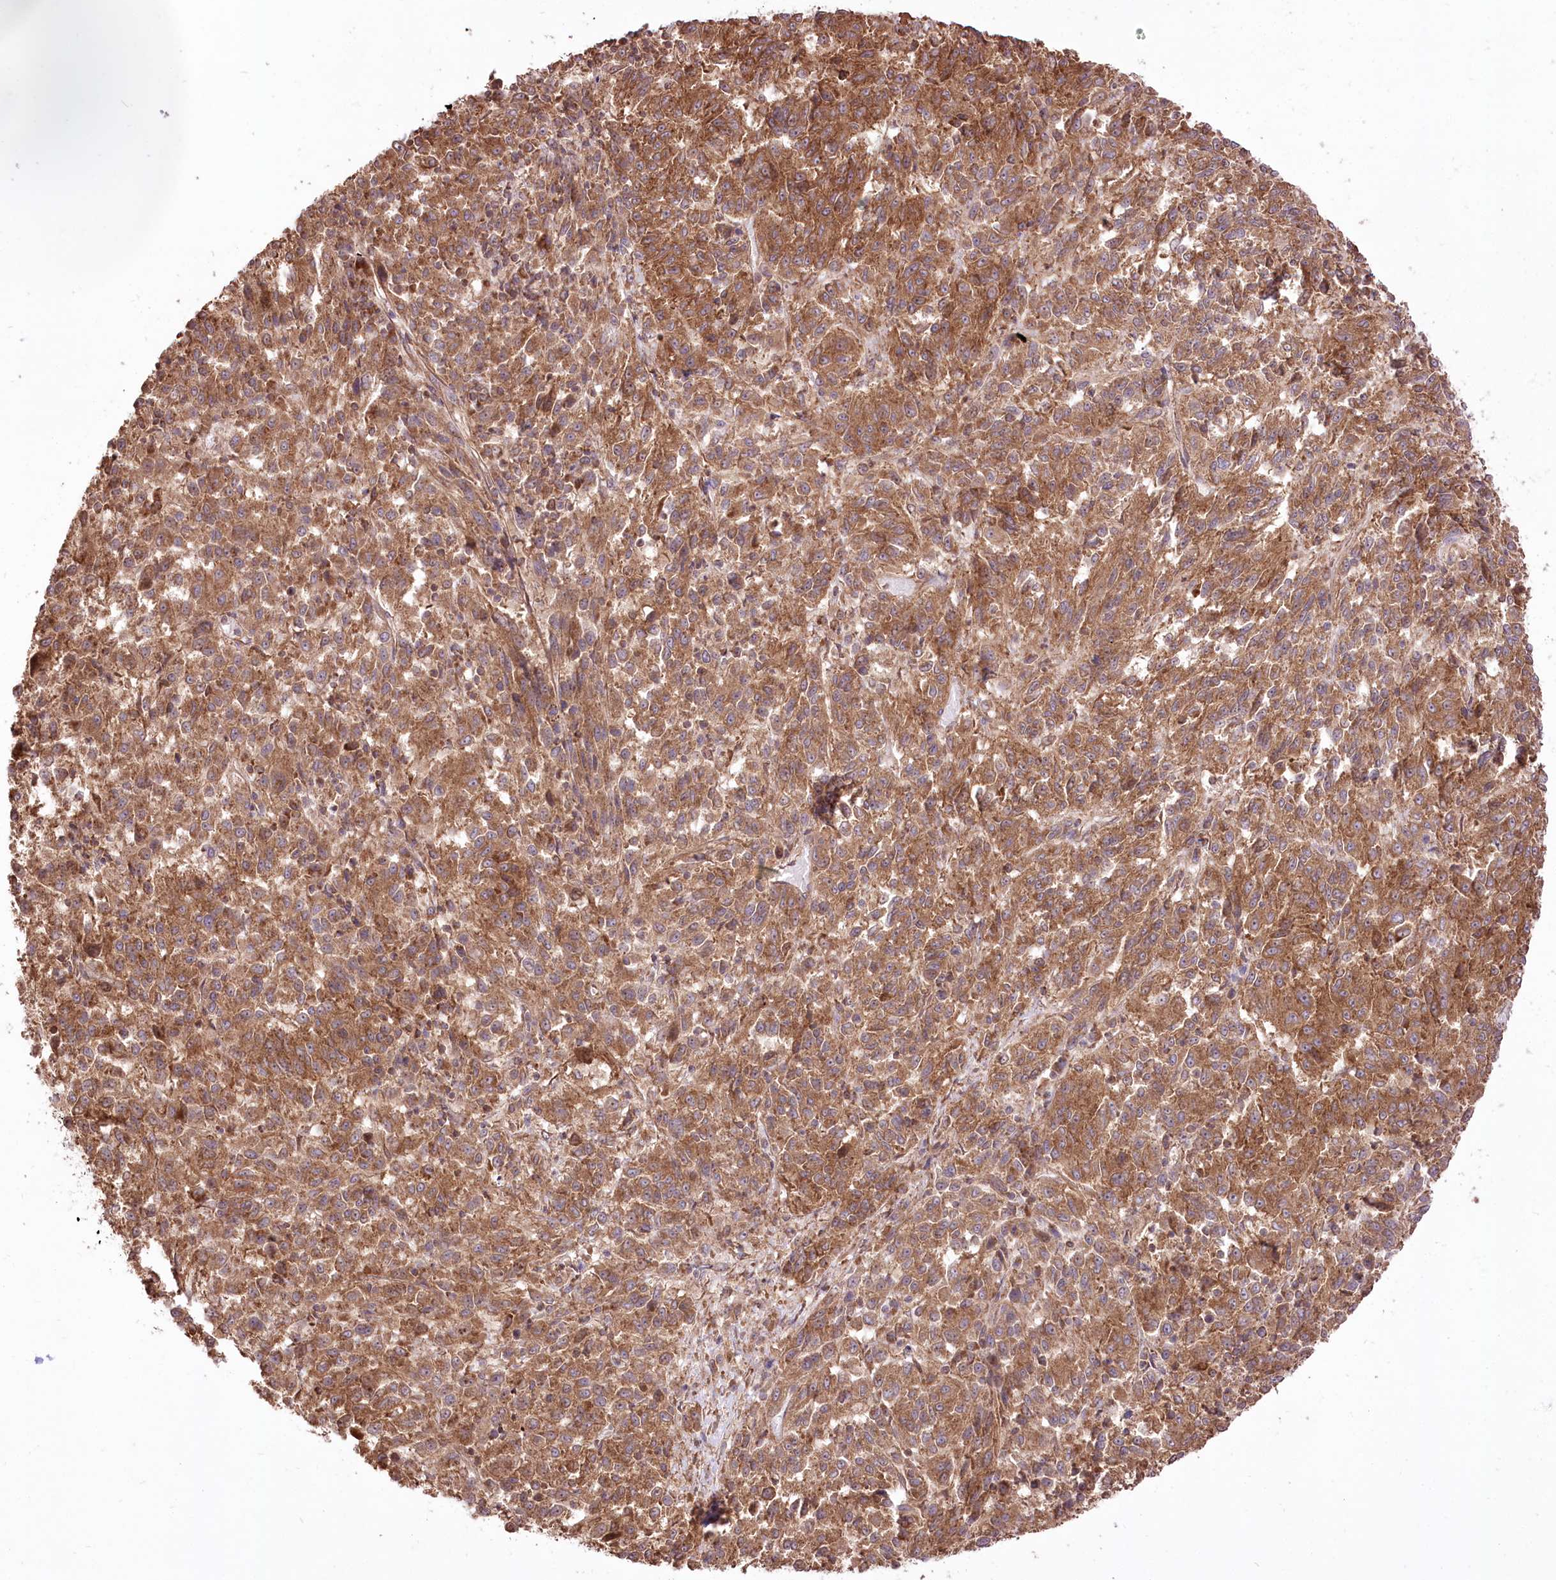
{"staining": {"intensity": "moderate", "quantity": ">75%", "location": "cytoplasmic/membranous"}, "tissue": "melanoma", "cell_type": "Tumor cells", "image_type": "cancer", "snomed": [{"axis": "morphology", "description": "Malignant melanoma, Metastatic site"}, {"axis": "topography", "description": "Lung"}], "caption": "Protein analysis of malignant melanoma (metastatic site) tissue demonstrates moderate cytoplasmic/membranous positivity in approximately >75% of tumor cells. Immunohistochemistry (ihc) stains the protein of interest in brown and the nuclei are stained blue.", "gene": "XYLB", "patient": {"sex": "male", "age": 64}}